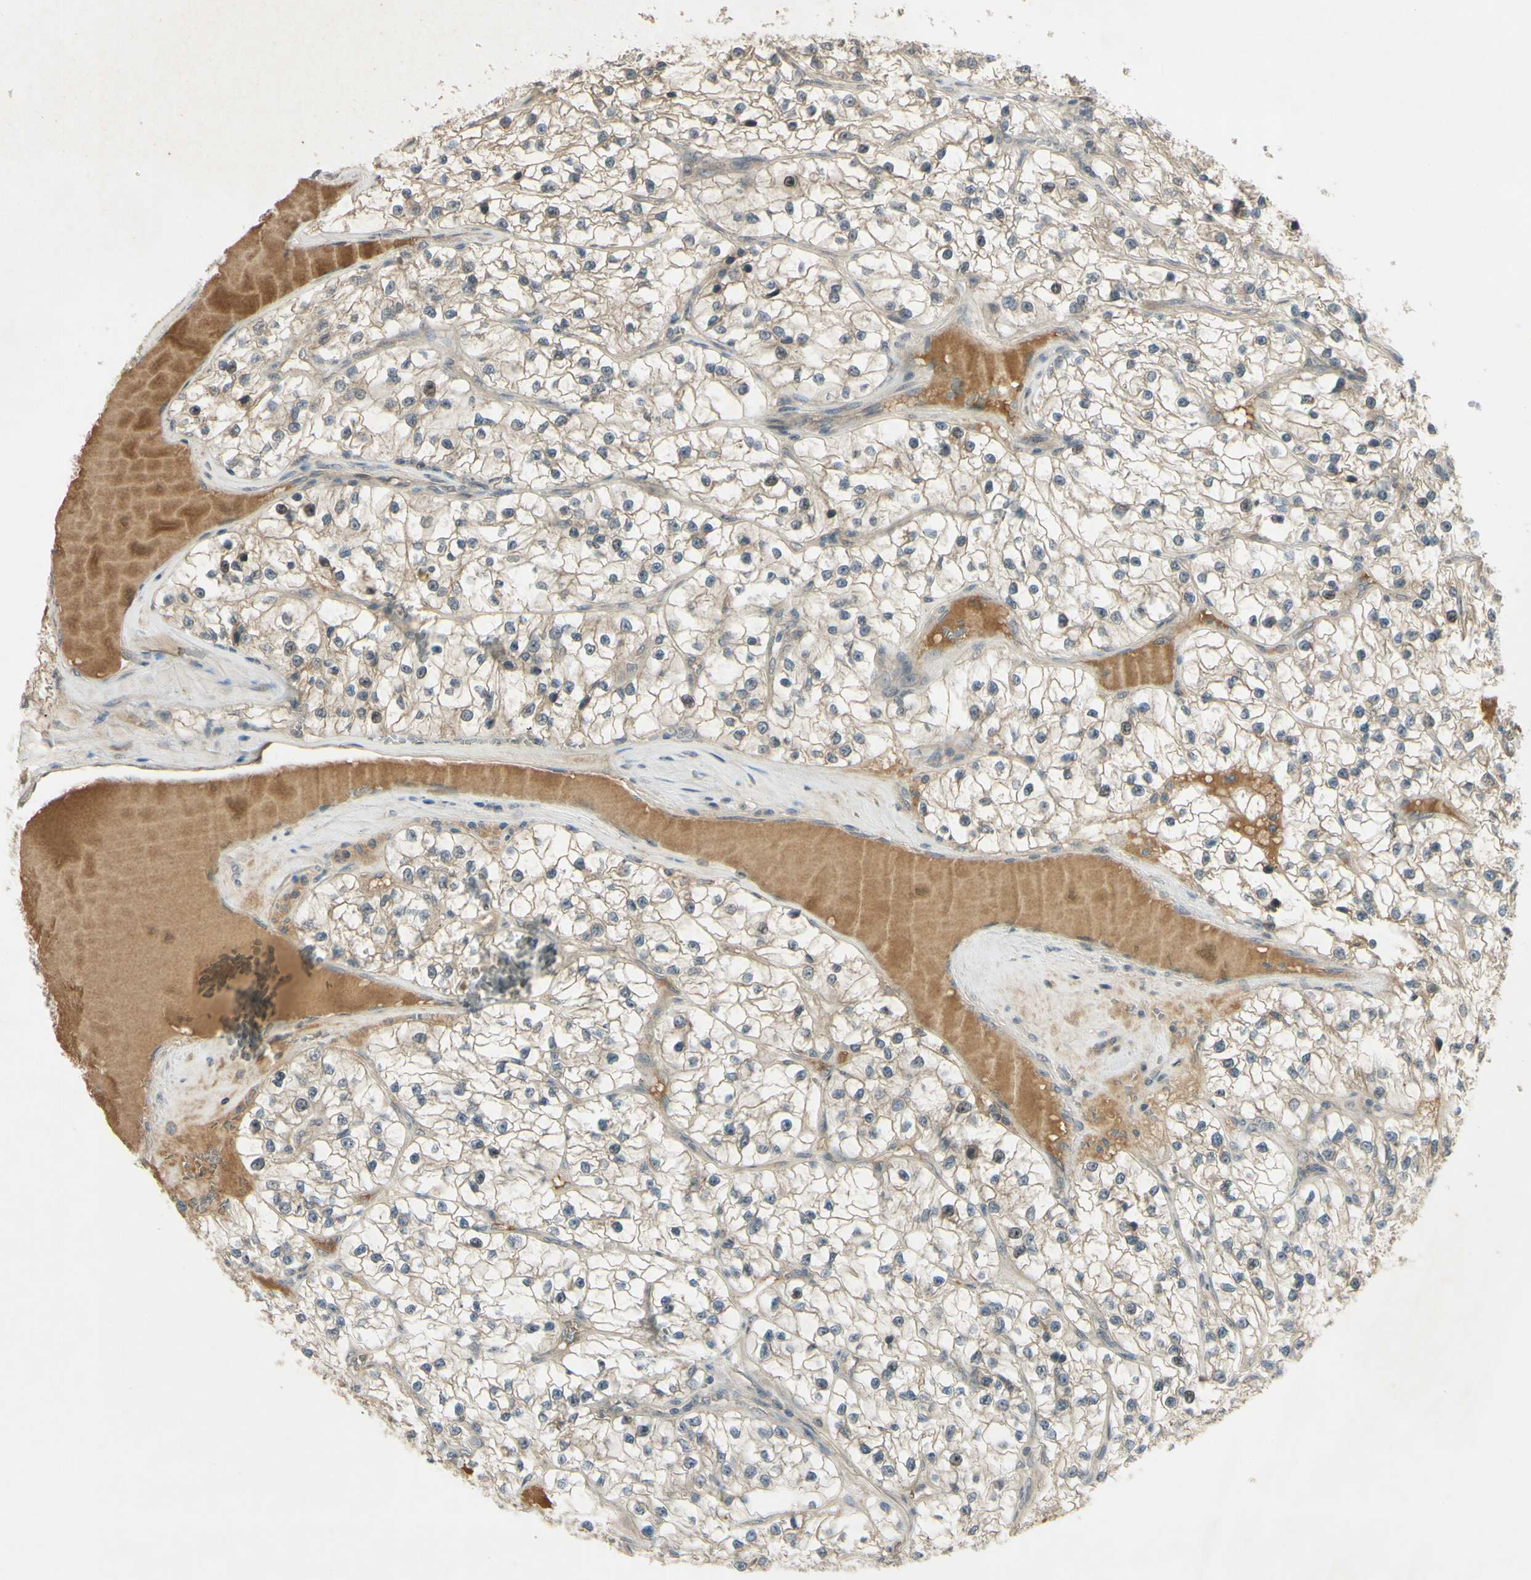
{"staining": {"intensity": "weak", "quantity": "25%-75%", "location": "cytoplasmic/membranous"}, "tissue": "renal cancer", "cell_type": "Tumor cells", "image_type": "cancer", "snomed": [{"axis": "morphology", "description": "Adenocarcinoma, NOS"}, {"axis": "topography", "description": "Kidney"}], "caption": "Adenocarcinoma (renal) tissue reveals weak cytoplasmic/membranous expression in approximately 25%-75% of tumor cells, visualized by immunohistochemistry.", "gene": "RAD18", "patient": {"sex": "female", "age": 57}}